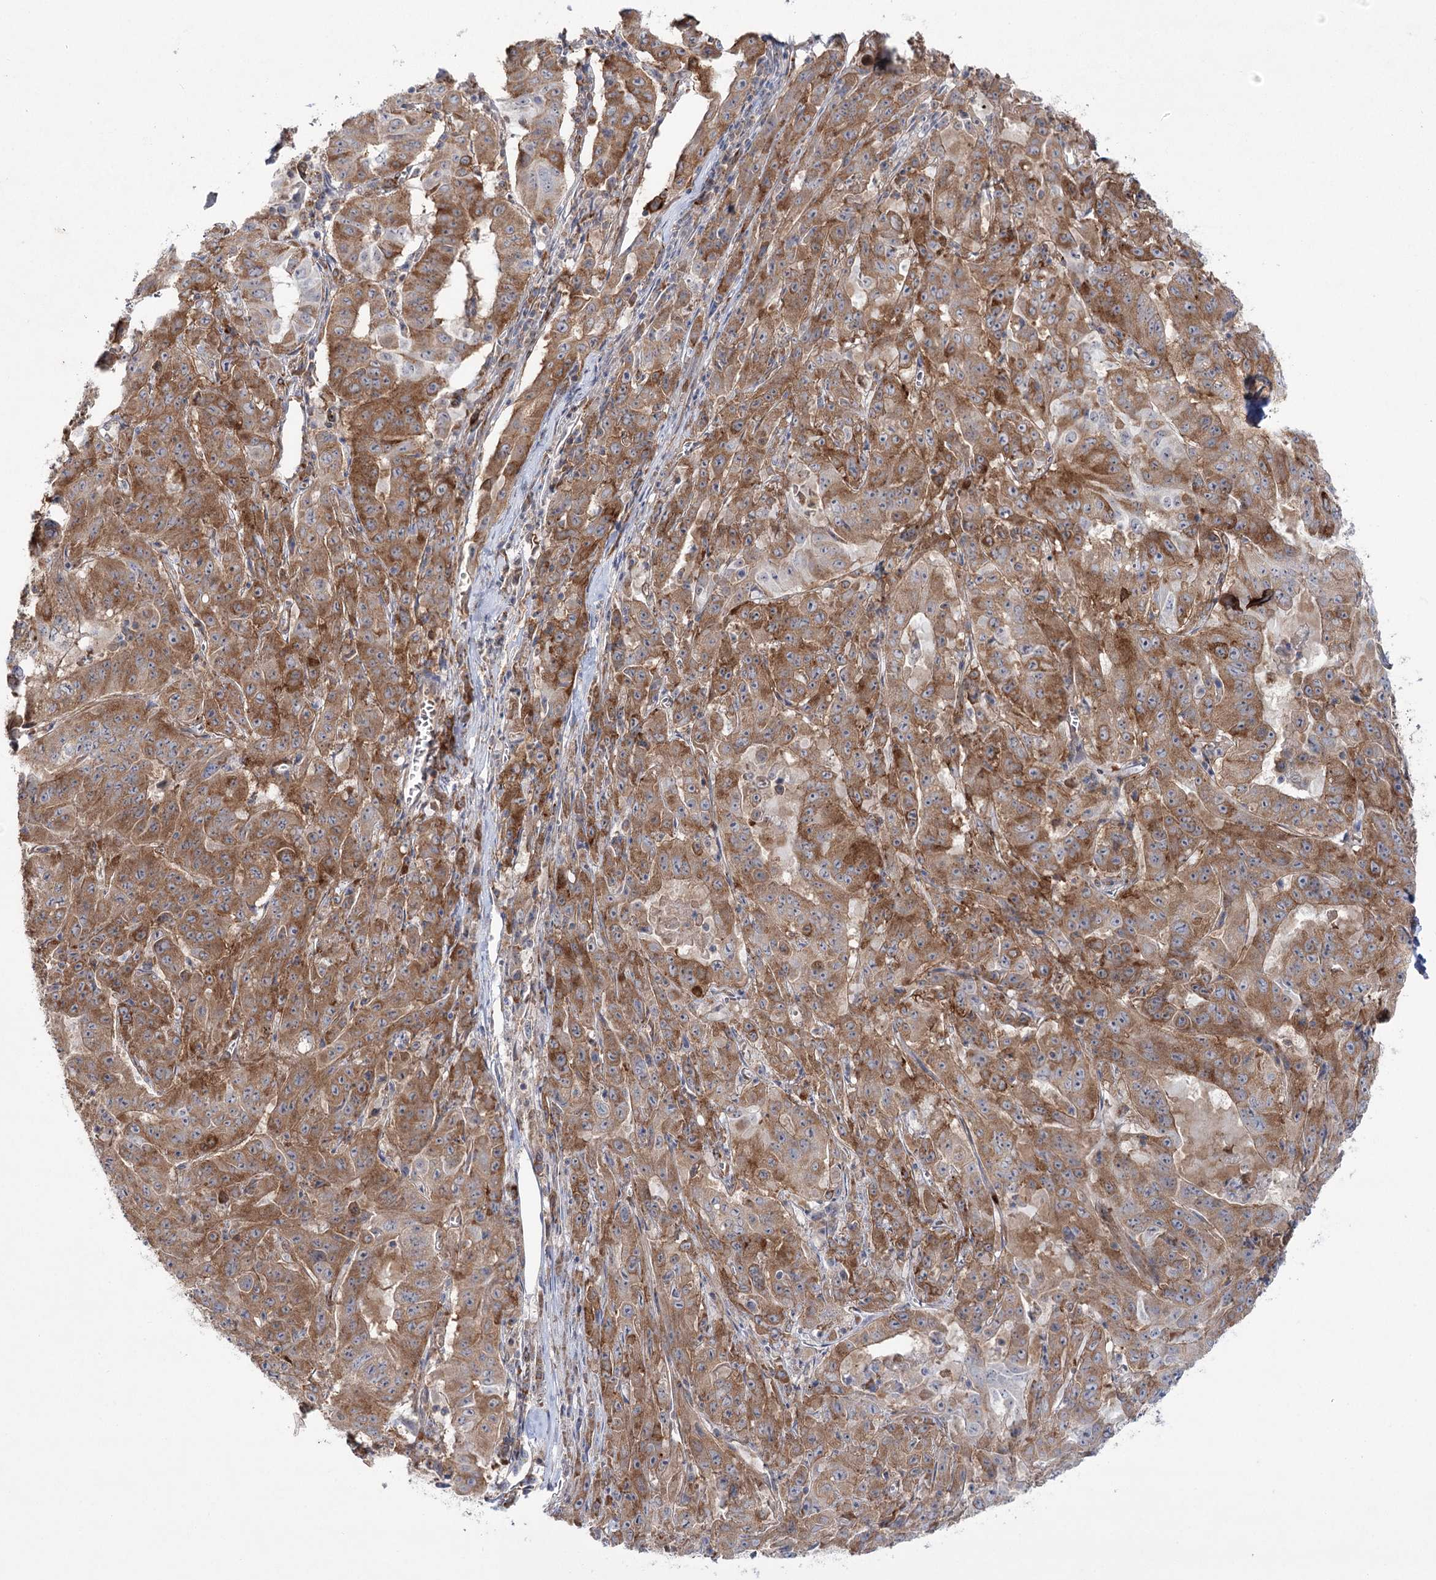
{"staining": {"intensity": "moderate", "quantity": ">75%", "location": "cytoplasmic/membranous"}, "tissue": "pancreatic cancer", "cell_type": "Tumor cells", "image_type": "cancer", "snomed": [{"axis": "morphology", "description": "Adenocarcinoma, NOS"}, {"axis": "topography", "description": "Pancreas"}], "caption": "Moderate cytoplasmic/membranous staining for a protein is identified in about >75% of tumor cells of pancreatic cancer (adenocarcinoma) using IHC.", "gene": "VWA2", "patient": {"sex": "male", "age": 63}}